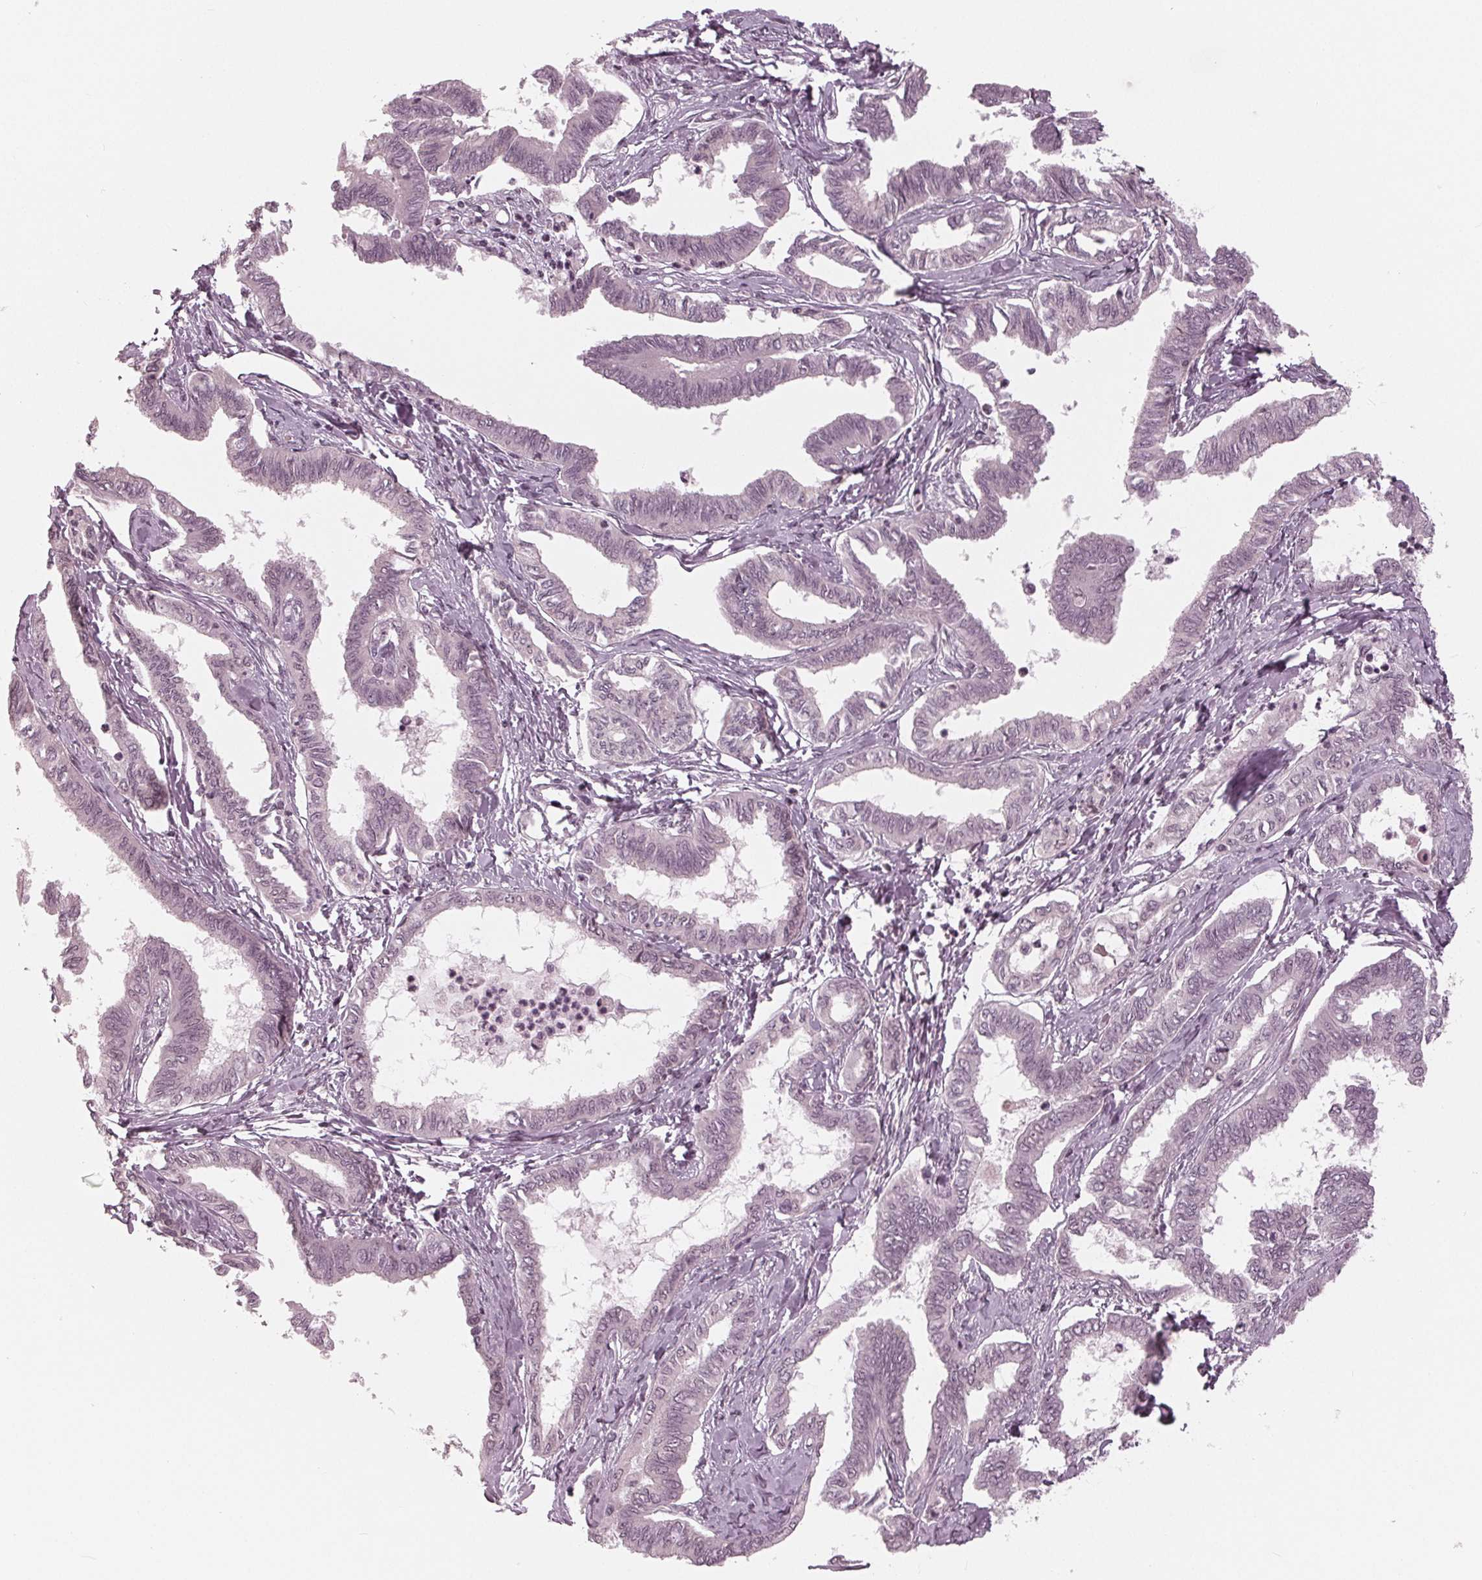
{"staining": {"intensity": "negative", "quantity": "none", "location": "none"}, "tissue": "ovarian cancer", "cell_type": "Tumor cells", "image_type": "cancer", "snomed": [{"axis": "morphology", "description": "Carcinoma, endometroid"}, {"axis": "topography", "description": "Ovary"}], "caption": "Human ovarian cancer stained for a protein using IHC displays no expression in tumor cells.", "gene": "SLX4", "patient": {"sex": "female", "age": 70}}